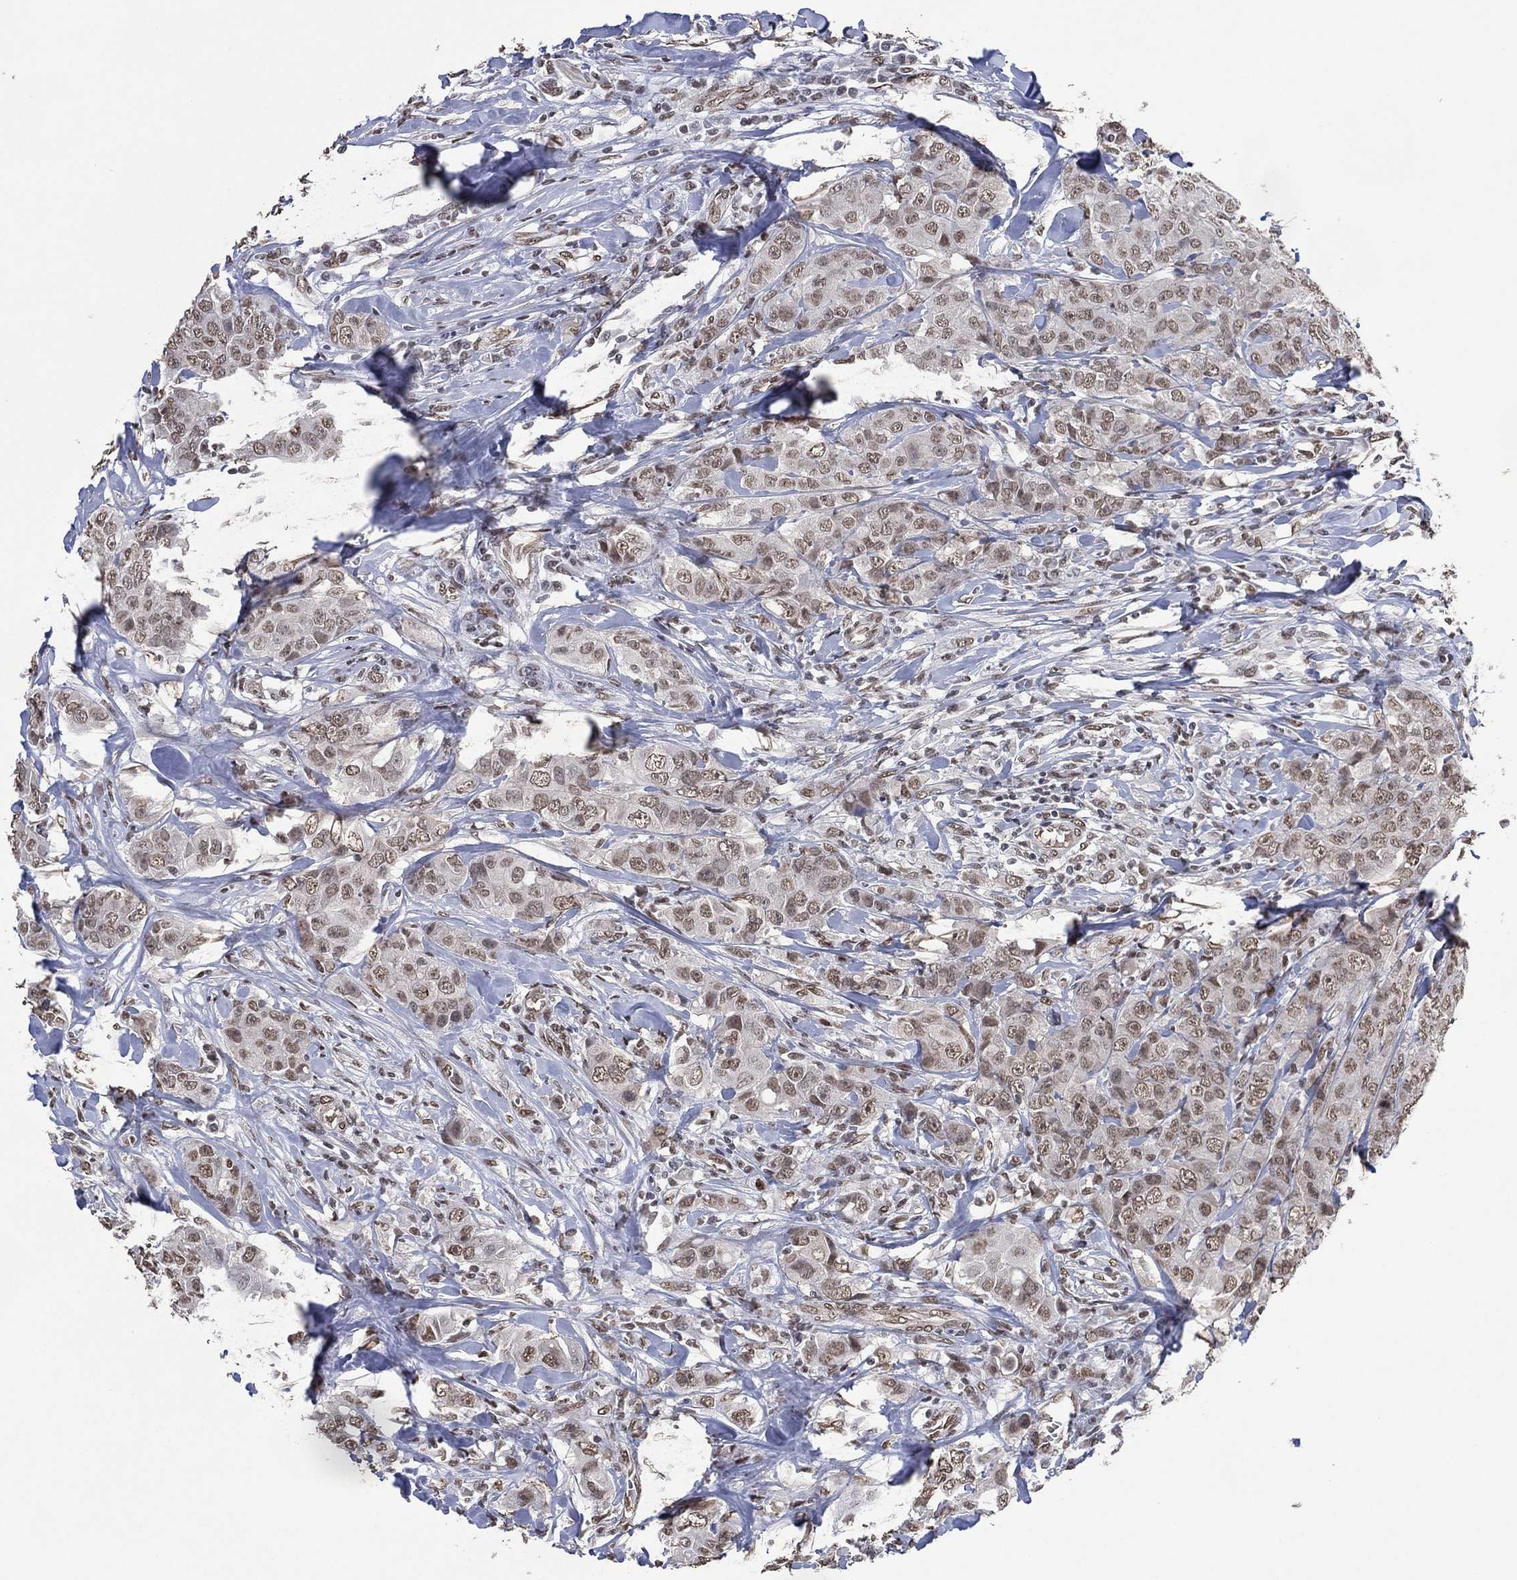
{"staining": {"intensity": "weak", "quantity": ">75%", "location": "nuclear"}, "tissue": "breast cancer", "cell_type": "Tumor cells", "image_type": "cancer", "snomed": [{"axis": "morphology", "description": "Duct carcinoma"}, {"axis": "topography", "description": "Breast"}], "caption": "Immunohistochemistry (IHC) (DAB (3,3'-diaminobenzidine)) staining of breast invasive ductal carcinoma displays weak nuclear protein expression in approximately >75% of tumor cells. The staining was performed using DAB (3,3'-diaminobenzidine) to visualize the protein expression in brown, while the nuclei were stained in blue with hematoxylin (Magnification: 20x).", "gene": "EHMT1", "patient": {"sex": "female", "age": 43}}